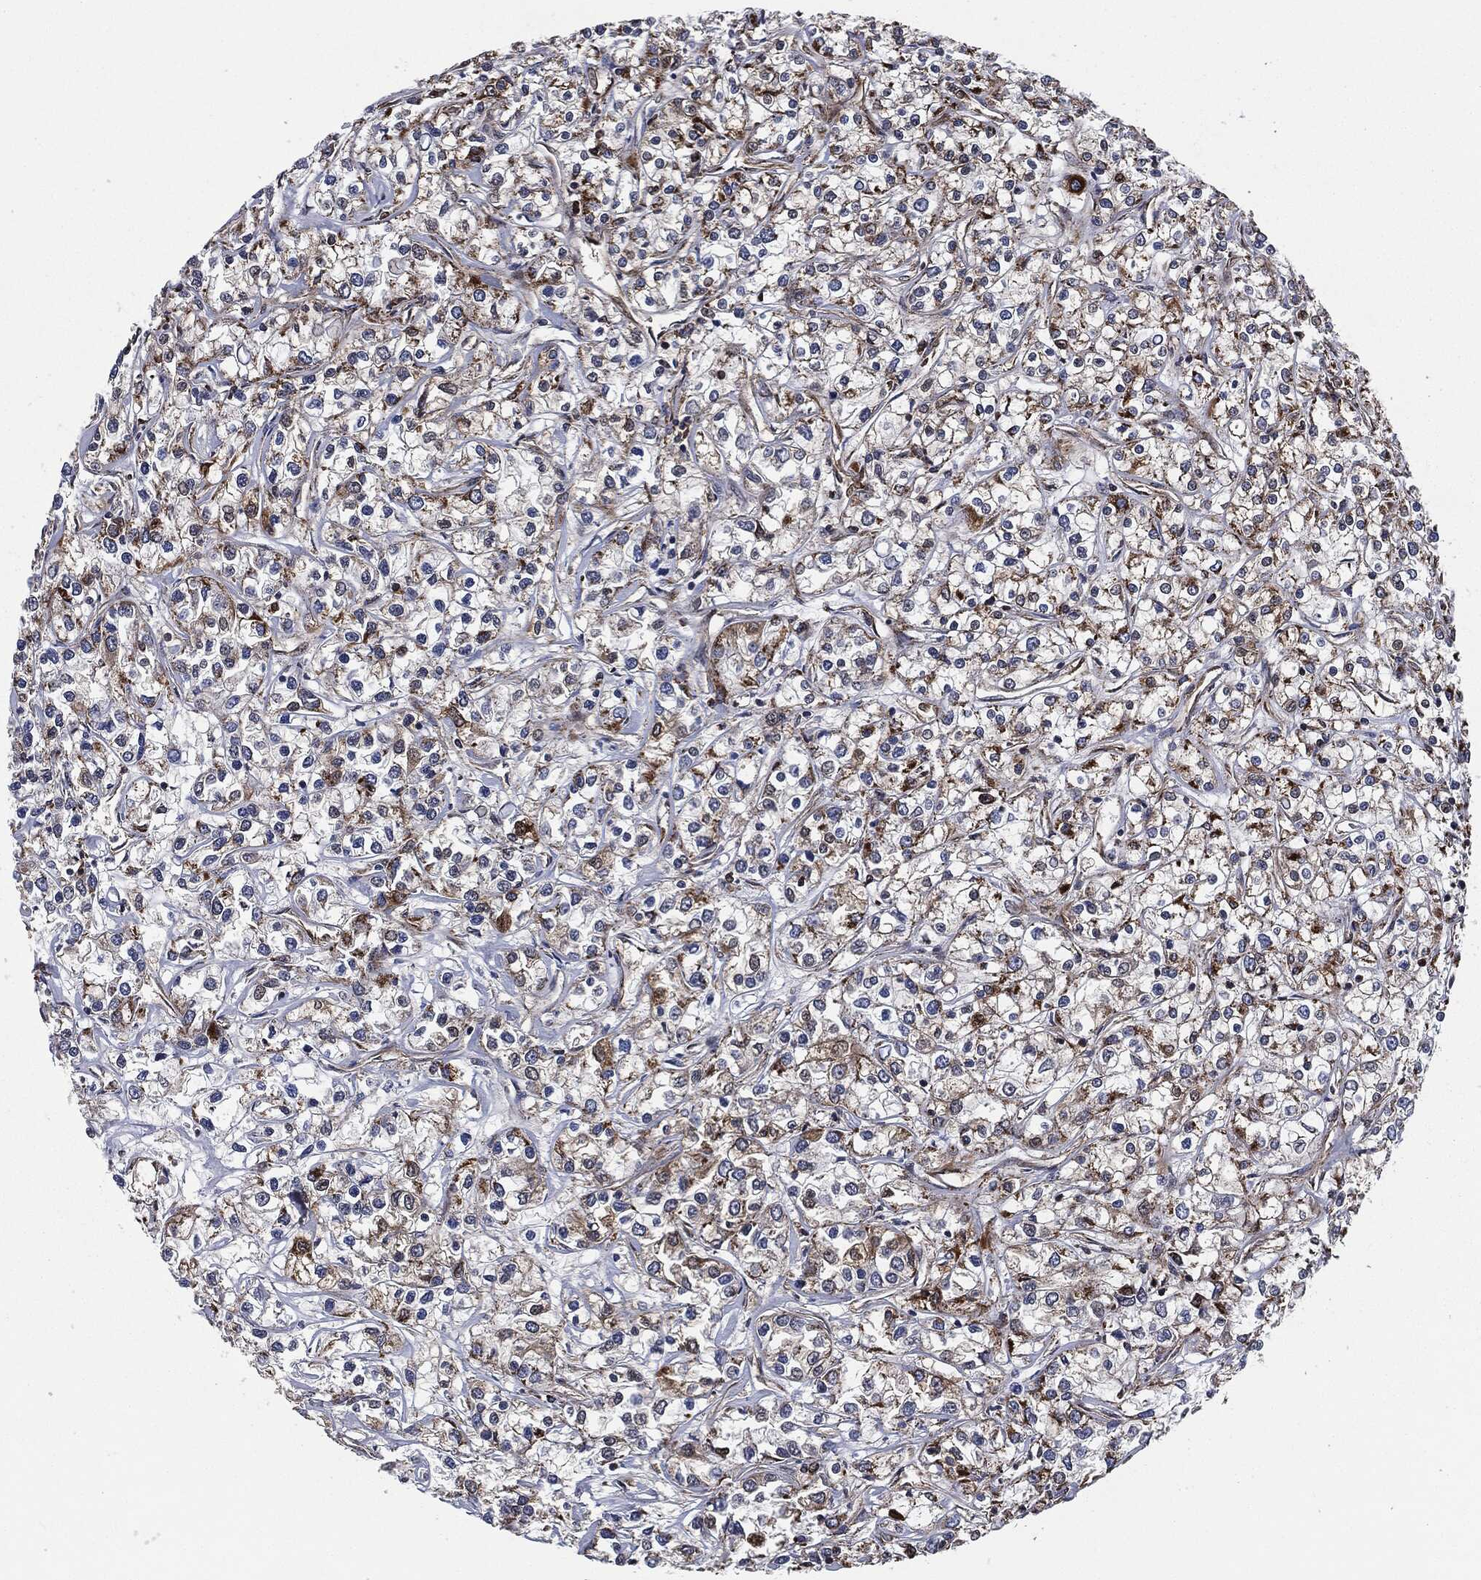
{"staining": {"intensity": "moderate", "quantity": "<25%", "location": "cytoplasmic/membranous"}, "tissue": "renal cancer", "cell_type": "Tumor cells", "image_type": "cancer", "snomed": [{"axis": "morphology", "description": "Adenocarcinoma, NOS"}, {"axis": "topography", "description": "Kidney"}], "caption": "High-magnification brightfield microscopy of adenocarcinoma (renal) stained with DAB (3,3'-diaminobenzidine) (brown) and counterstained with hematoxylin (blue). tumor cells exhibit moderate cytoplasmic/membranous positivity is present in about<25% of cells.", "gene": "FH", "patient": {"sex": "female", "age": 59}}